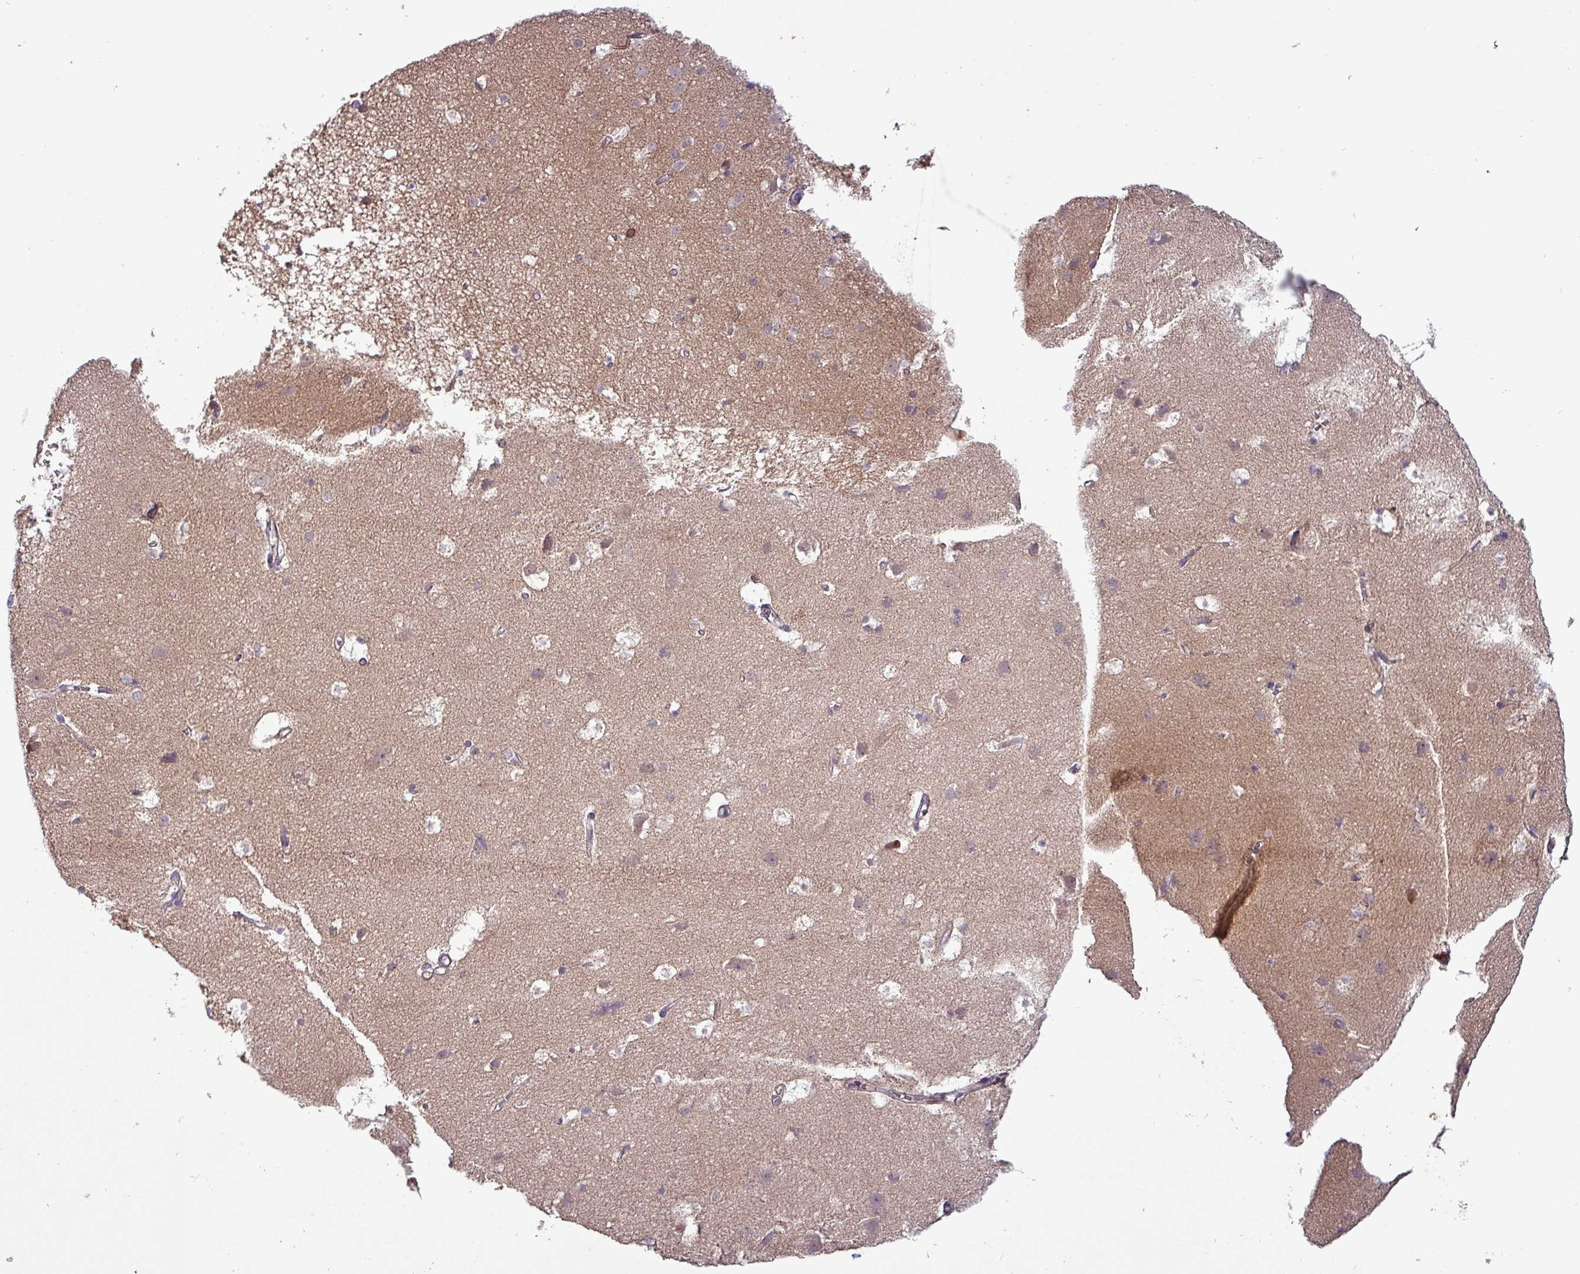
{"staining": {"intensity": "moderate", "quantity": "<25%", "location": "cytoplasmic/membranous"}, "tissue": "cerebral cortex", "cell_type": "Endothelial cells", "image_type": "normal", "snomed": [{"axis": "morphology", "description": "Normal tissue, NOS"}, {"axis": "topography", "description": "Cerebral cortex"}], "caption": "Immunohistochemical staining of unremarkable human cerebral cortex exhibits <25% levels of moderate cytoplasmic/membranous protein positivity in approximately <25% of endothelial cells. (DAB IHC with brightfield microscopy, high magnification).", "gene": "TPRA1", "patient": {"sex": "male", "age": 54}}